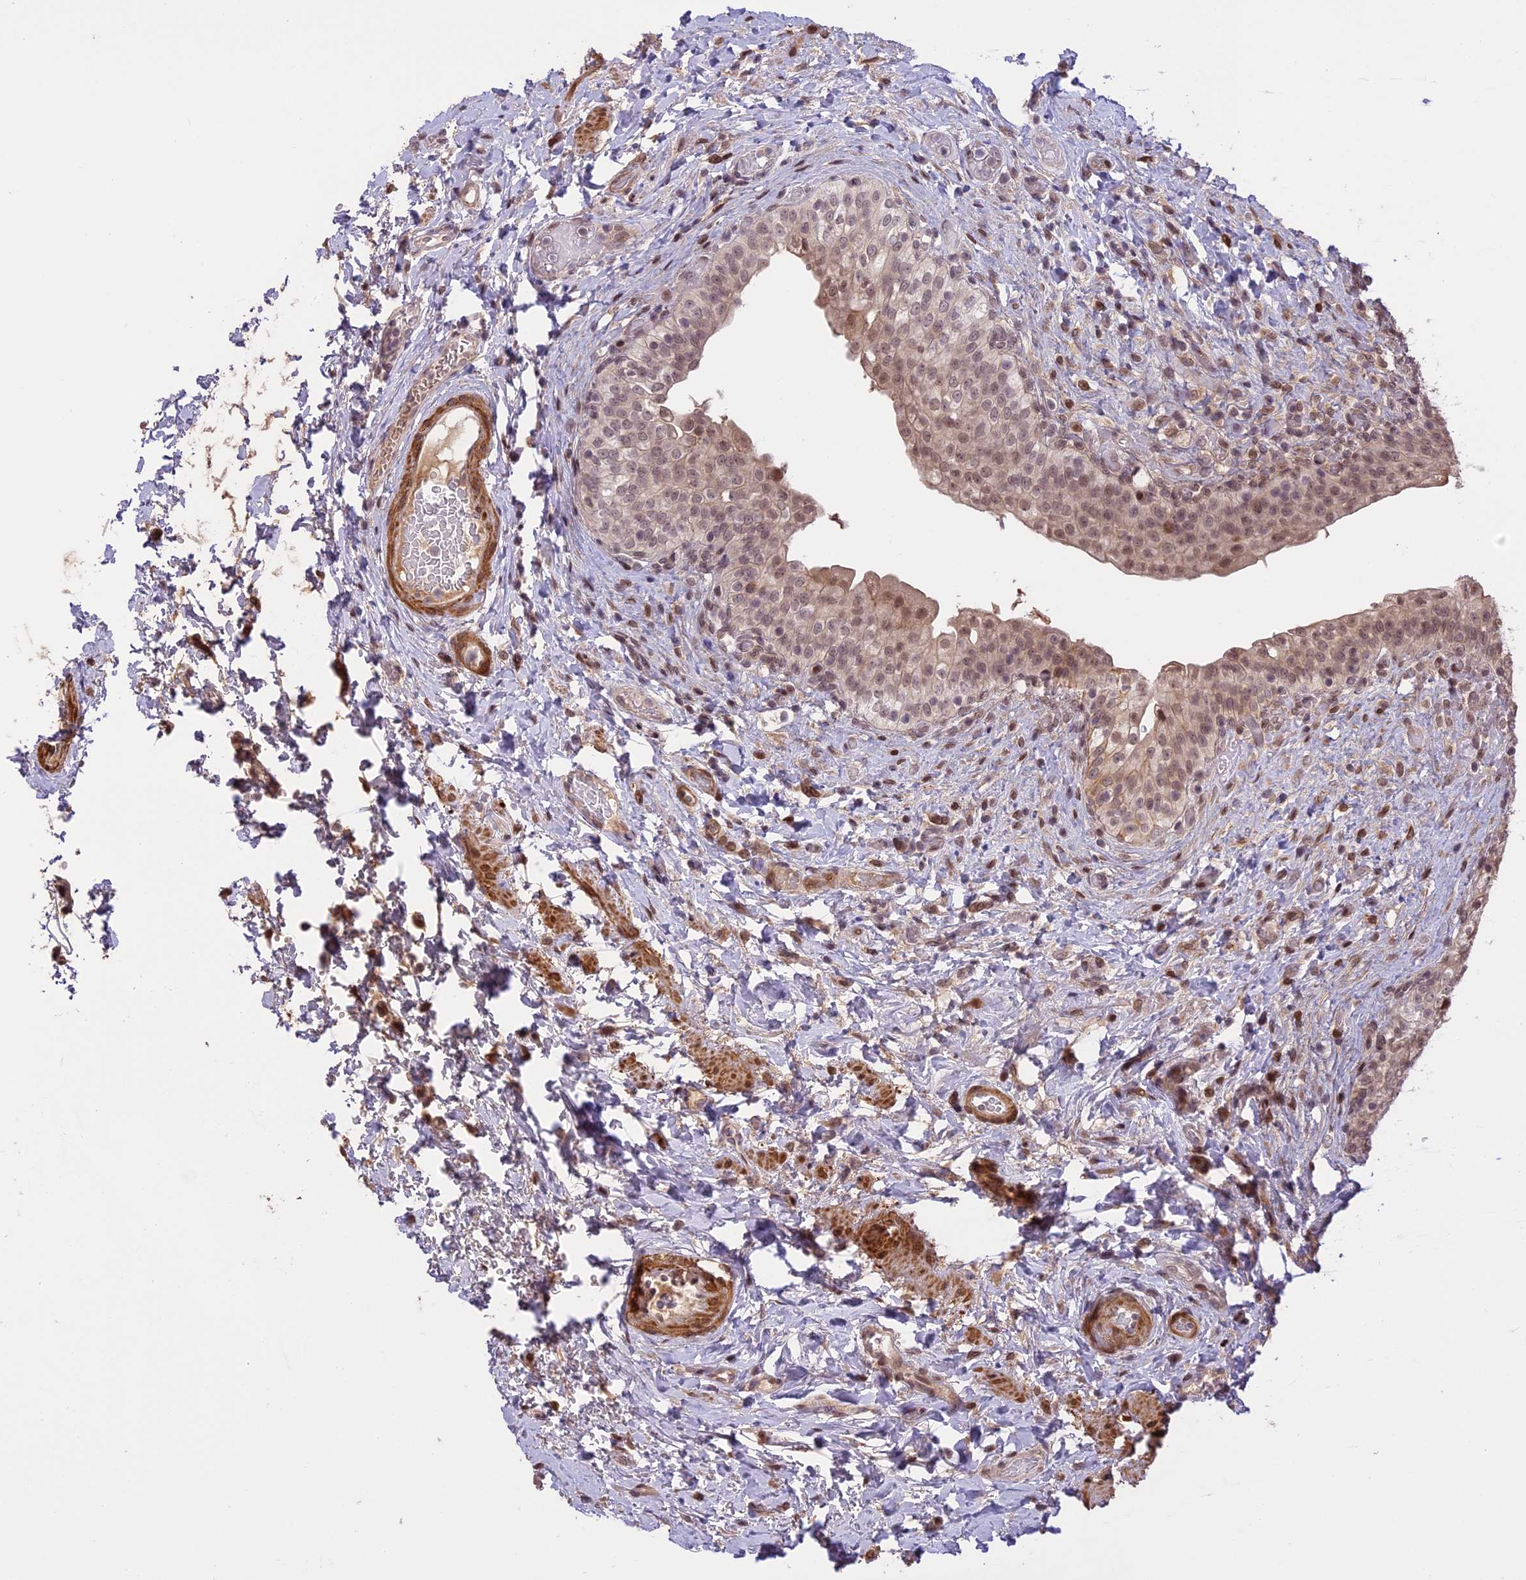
{"staining": {"intensity": "moderate", "quantity": "25%-75%", "location": "cytoplasmic/membranous,nuclear"}, "tissue": "urinary bladder", "cell_type": "Urothelial cells", "image_type": "normal", "snomed": [{"axis": "morphology", "description": "Normal tissue, NOS"}, {"axis": "topography", "description": "Urinary bladder"}], "caption": "Immunohistochemical staining of unremarkable urinary bladder exhibits moderate cytoplasmic/membranous,nuclear protein staining in approximately 25%-75% of urothelial cells. (DAB = brown stain, brightfield microscopy at high magnification).", "gene": "PRELID2", "patient": {"sex": "male", "age": 69}}